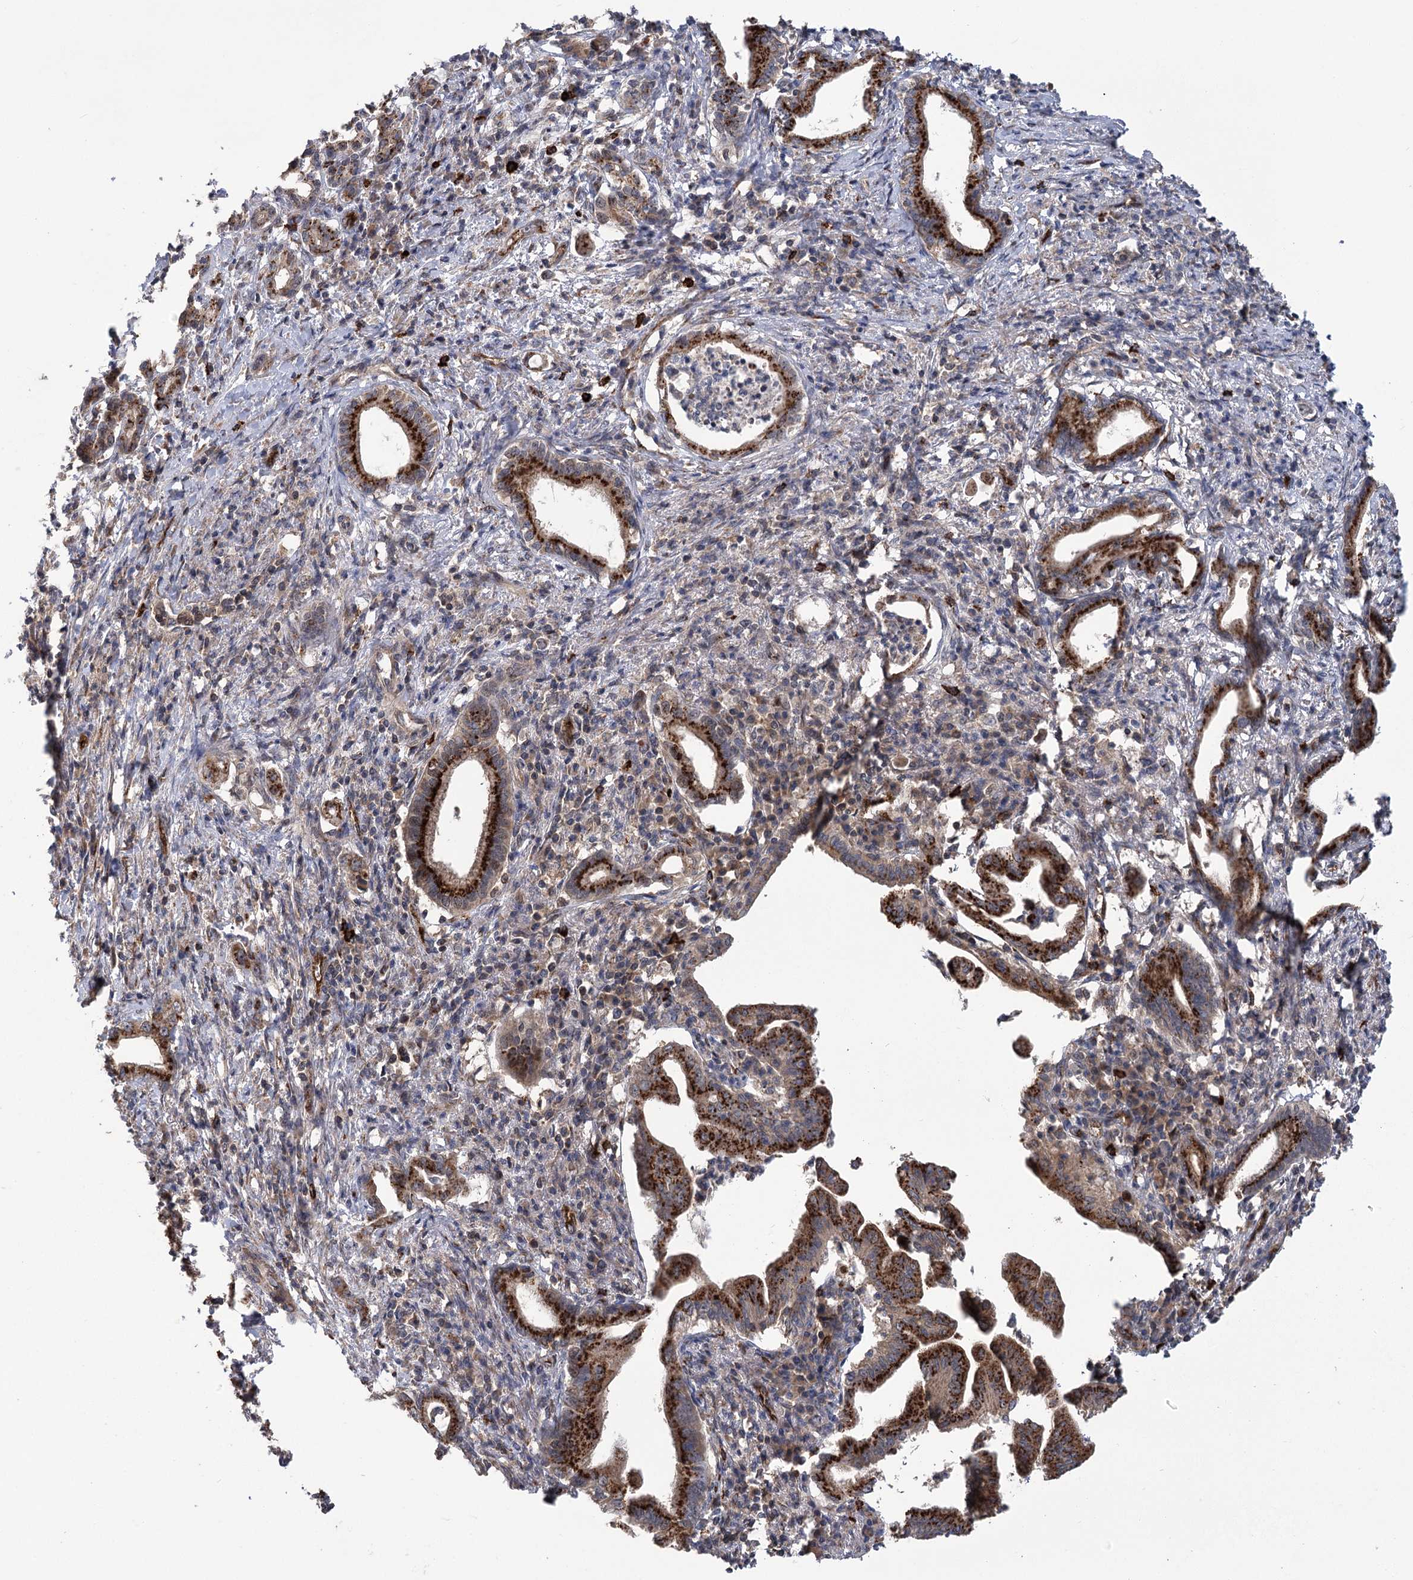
{"staining": {"intensity": "strong", "quantity": ">75%", "location": "cytoplasmic/membranous"}, "tissue": "pancreatic cancer", "cell_type": "Tumor cells", "image_type": "cancer", "snomed": [{"axis": "morphology", "description": "Adenocarcinoma, NOS"}, {"axis": "topography", "description": "Pancreas"}], "caption": "Immunohistochemical staining of pancreatic adenocarcinoma displays high levels of strong cytoplasmic/membranous staining in about >75% of tumor cells.", "gene": "CARD19", "patient": {"sex": "female", "age": 55}}